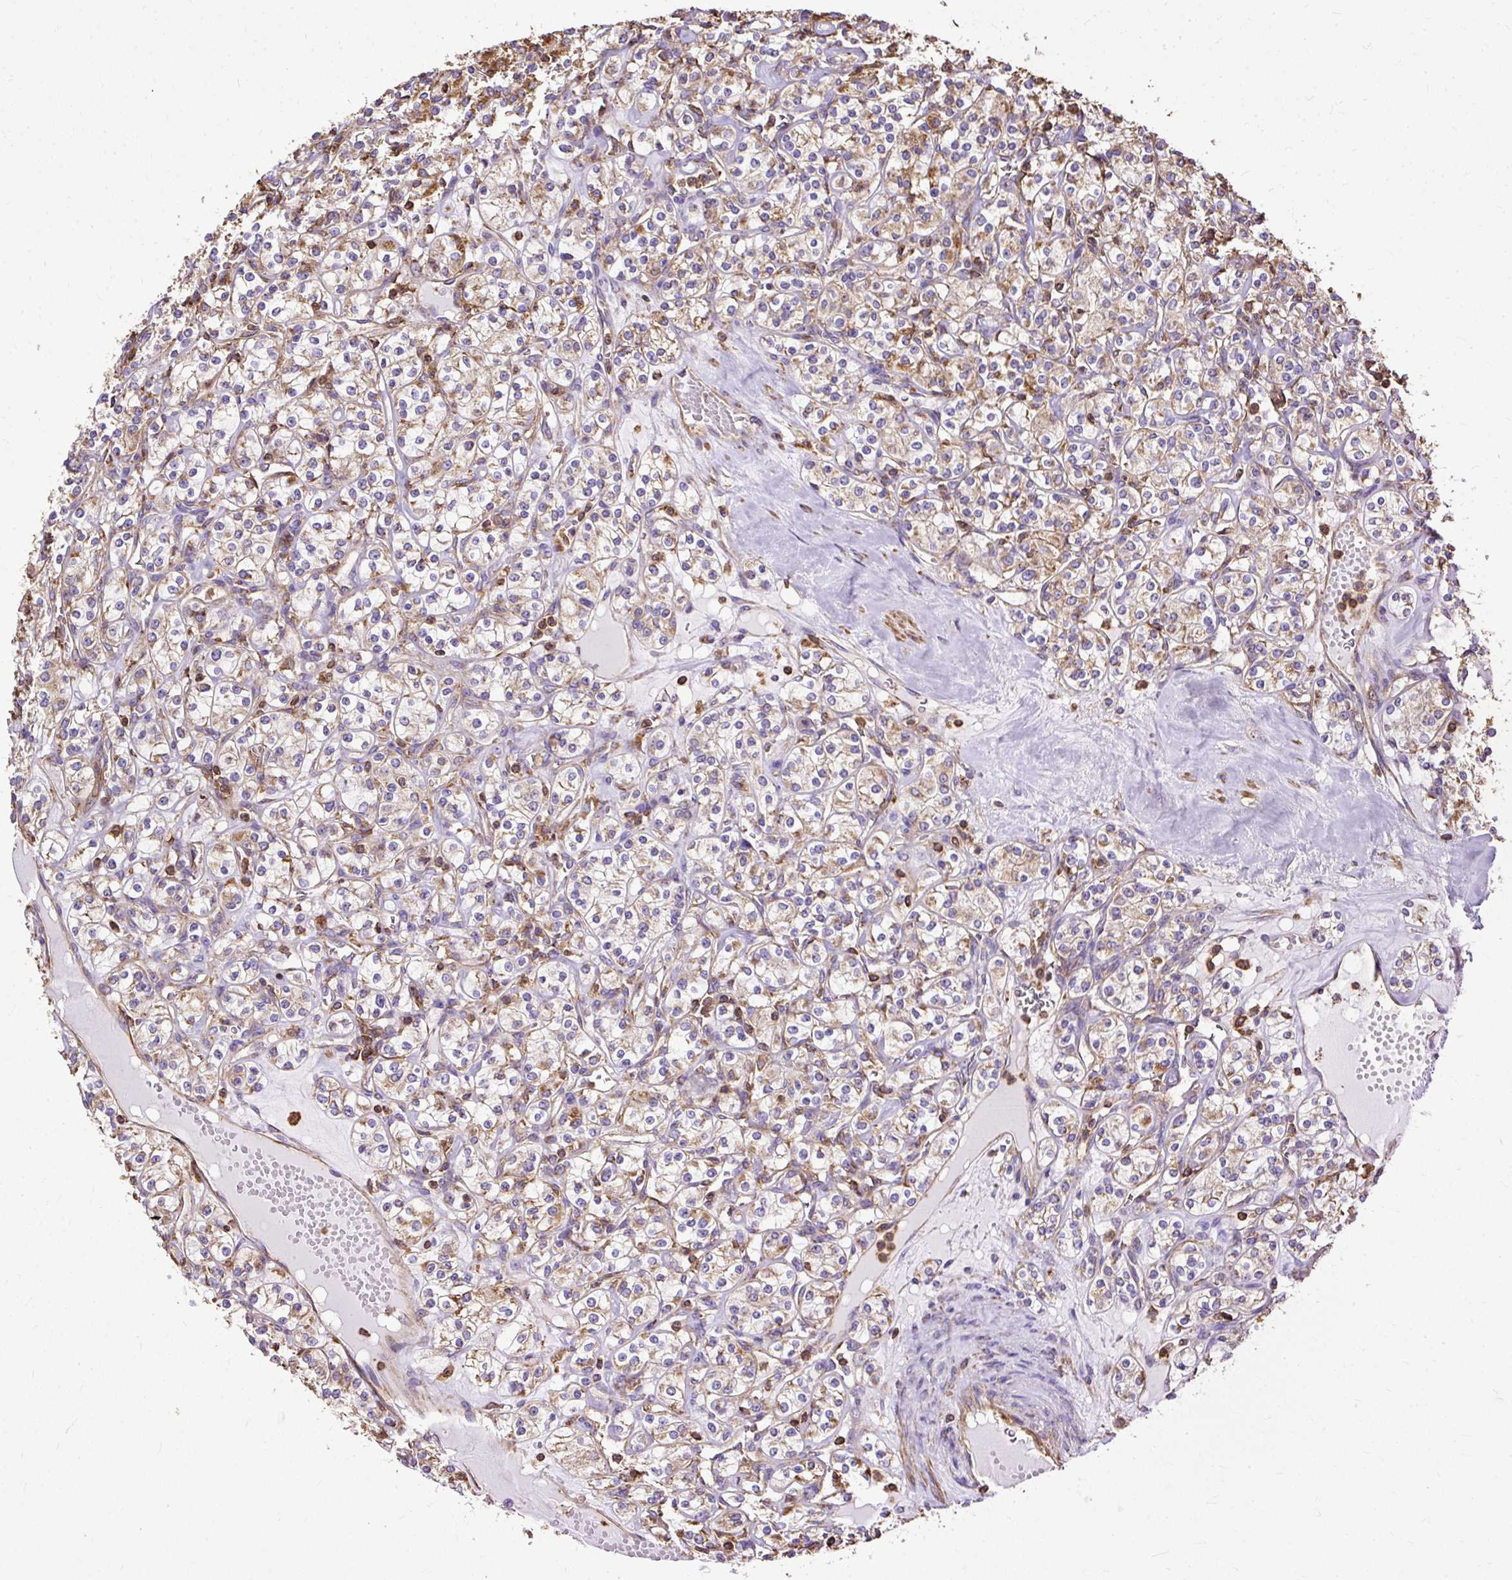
{"staining": {"intensity": "weak", "quantity": "25%-75%", "location": "cytoplasmic/membranous"}, "tissue": "renal cancer", "cell_type": "Tumor cells", "image_type": "cancer", "snomed": [{"axis": "morphology", "description": "Adenocarcinoma, NOS"}, {"axis": "topography", "description": "Kidney"}], "caption": "An image showing weak cytoplasmic/membranous expression in approximately 25%-75% of tumor cells in adenocarcinoma (renal), as visualized by brown immunohistochemical staining.", "gene": "KLHL11", "patient": {"sex": "male", "age": 77}}